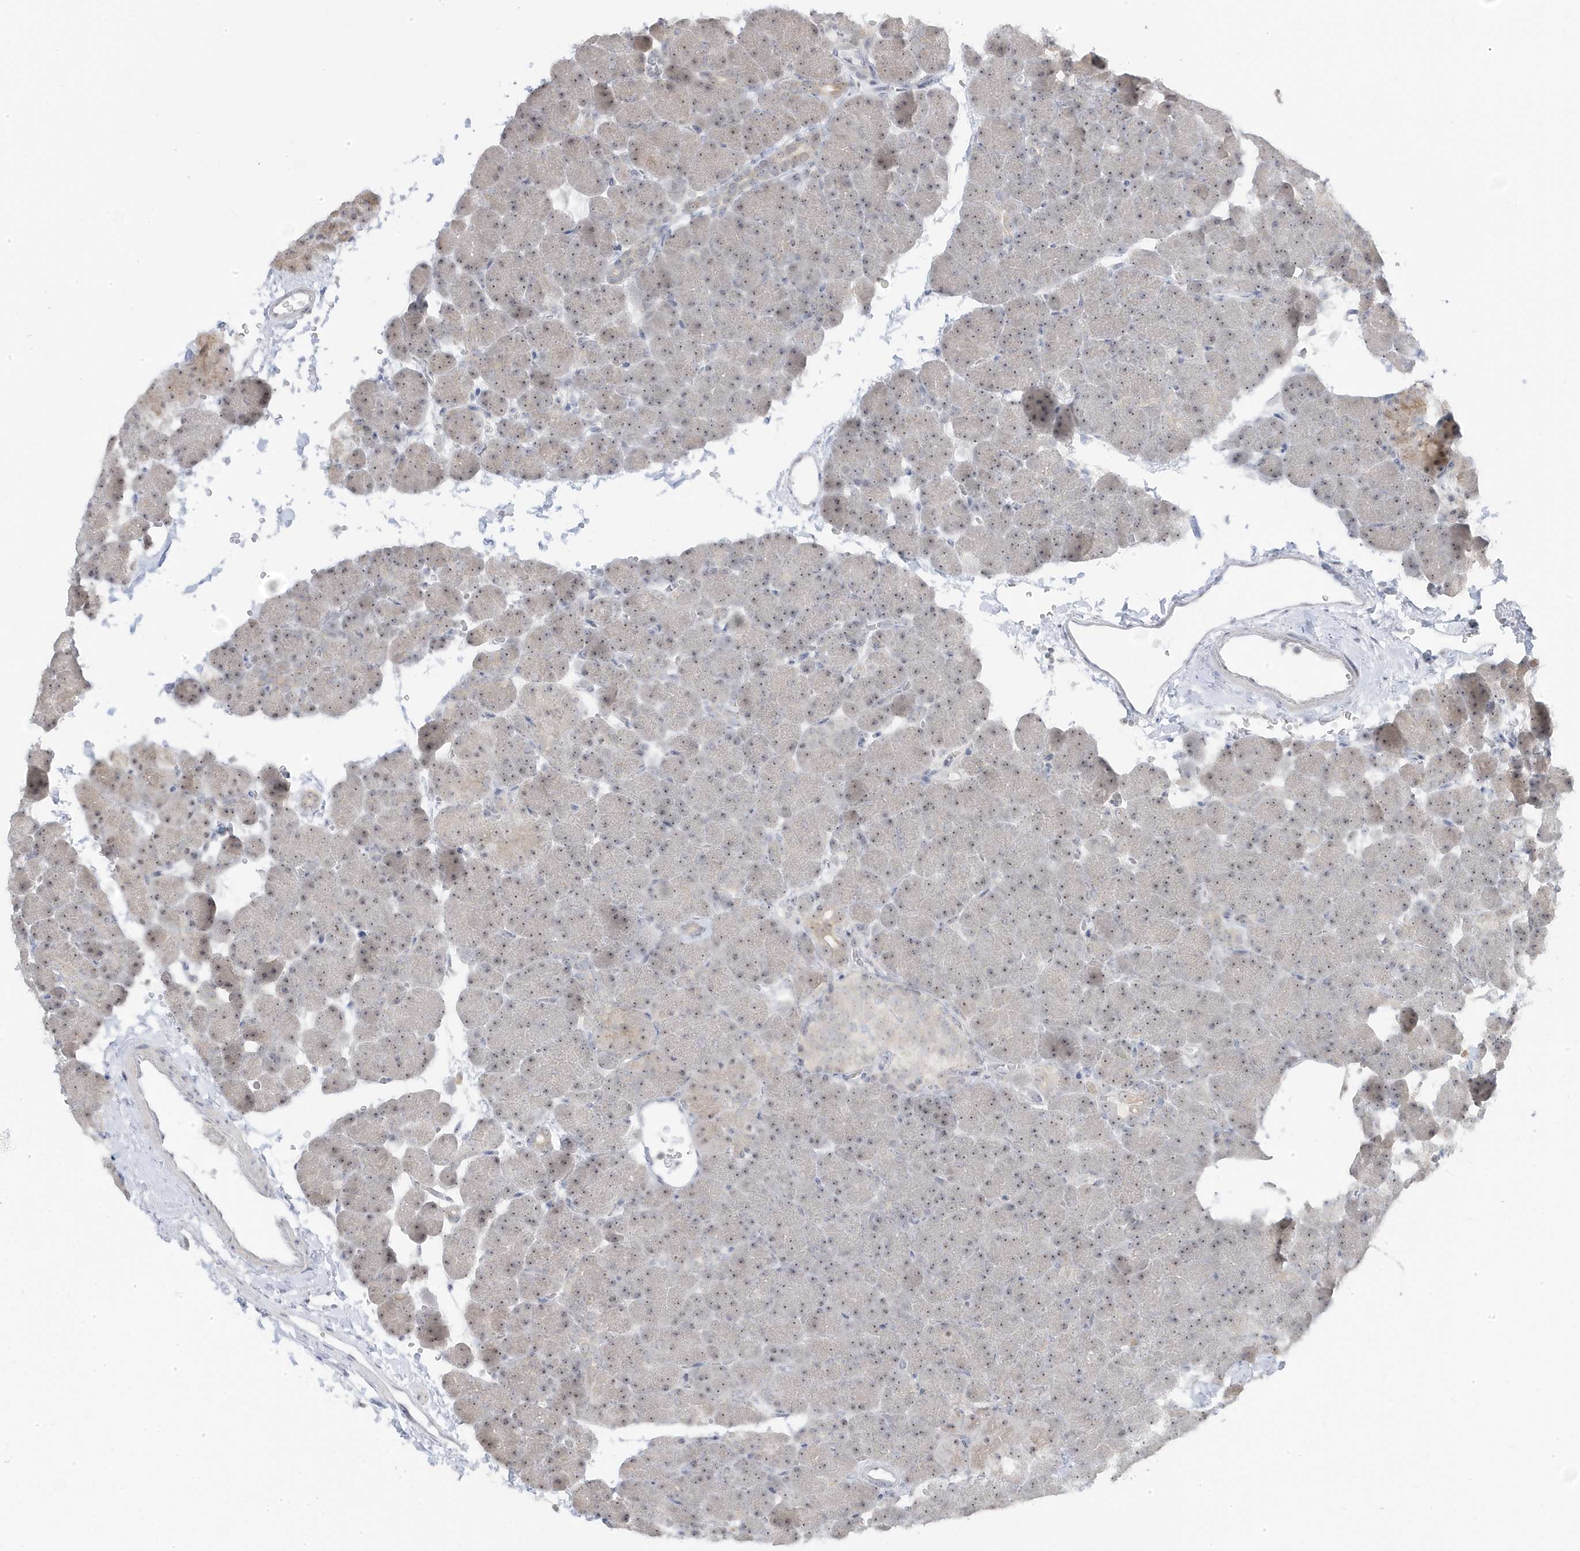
{"staining": {"intensity": "moderate", "quantity": "25%-75%", "location": "cytoplasmic/membranous,nuclear"}, "tissue": "pancreas", "cell_type": "Exocrine glandular cells", "image_type": "normal", "snomed": [{"axis": "morphology", "description": "Normal tissue, NOS"}, {"axis": "morphology", "description": "Carcinoid, malignant, NOS"}, {"axis": "topography", "description": "Pancreas"}], "caption": "Normal pancreas was stained to show a protein in brown. There is medium levels of moderate cytoplasmic/membranous,nuclear expression in approximately 25%-75% of exocrine glandular cells. (Brightfield microscopy of DAB IHC at high magnification).", "gene": "TSEN15", "patient": {"sex": "female", "age": 35}}